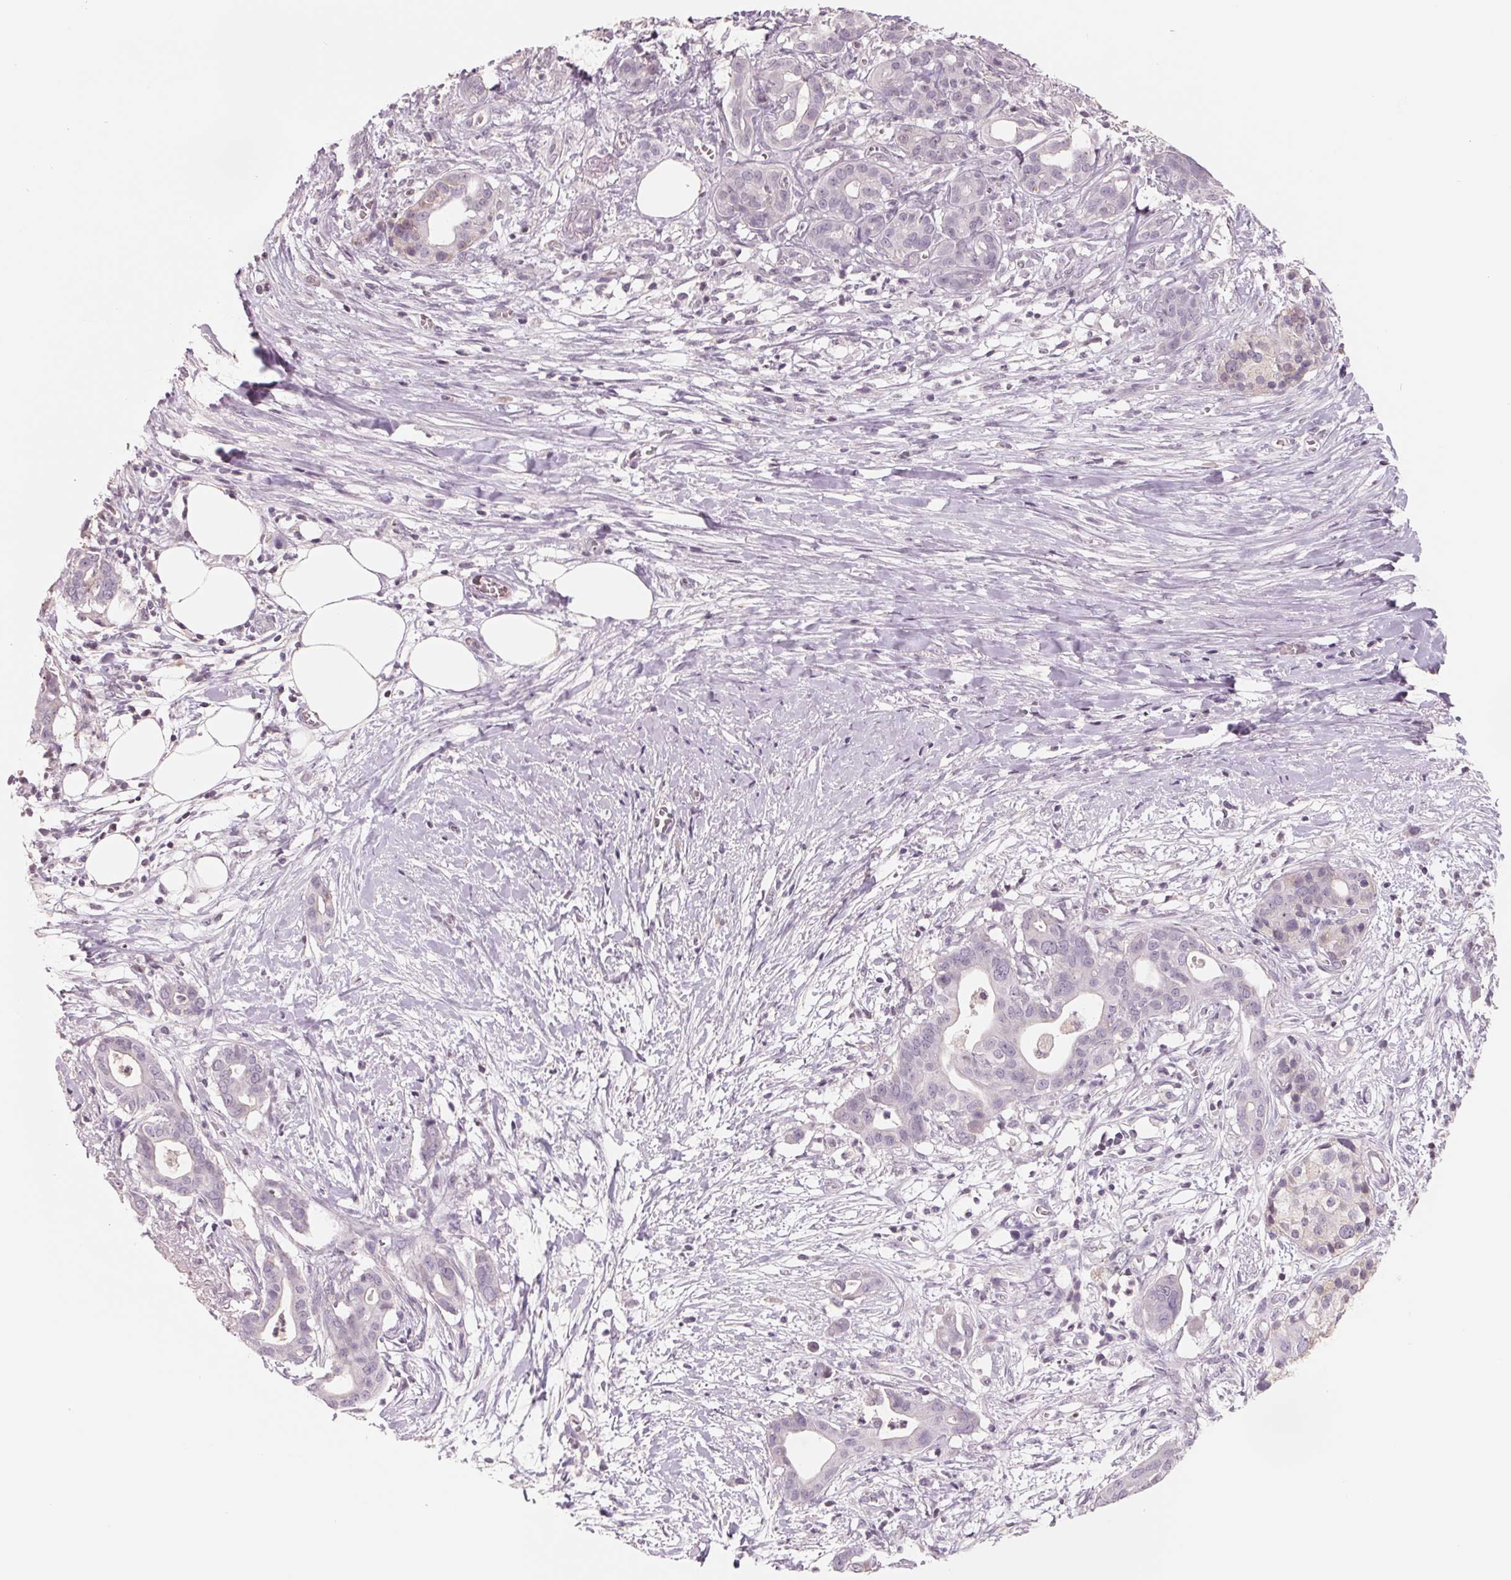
{"staining": {"intensity": "negative", "quantity": "none", "location": "none"}, "tissue": "pancreatic cancer", "cell_type": "Tumor cells", "image_type": "cancer", "snomed": [{"axis": "morphology", "description": "Adenocarcinoma, NOS"}, {"axis": "topography", "description": "Pancreas"}], "caption": "The immunohistochemistry histopathology image has no significant staining in tumor cells of pancreatic adenocarcinoma tissue.", "gene": "FTCD", "patient": {"sex": "male", "age": 61}}